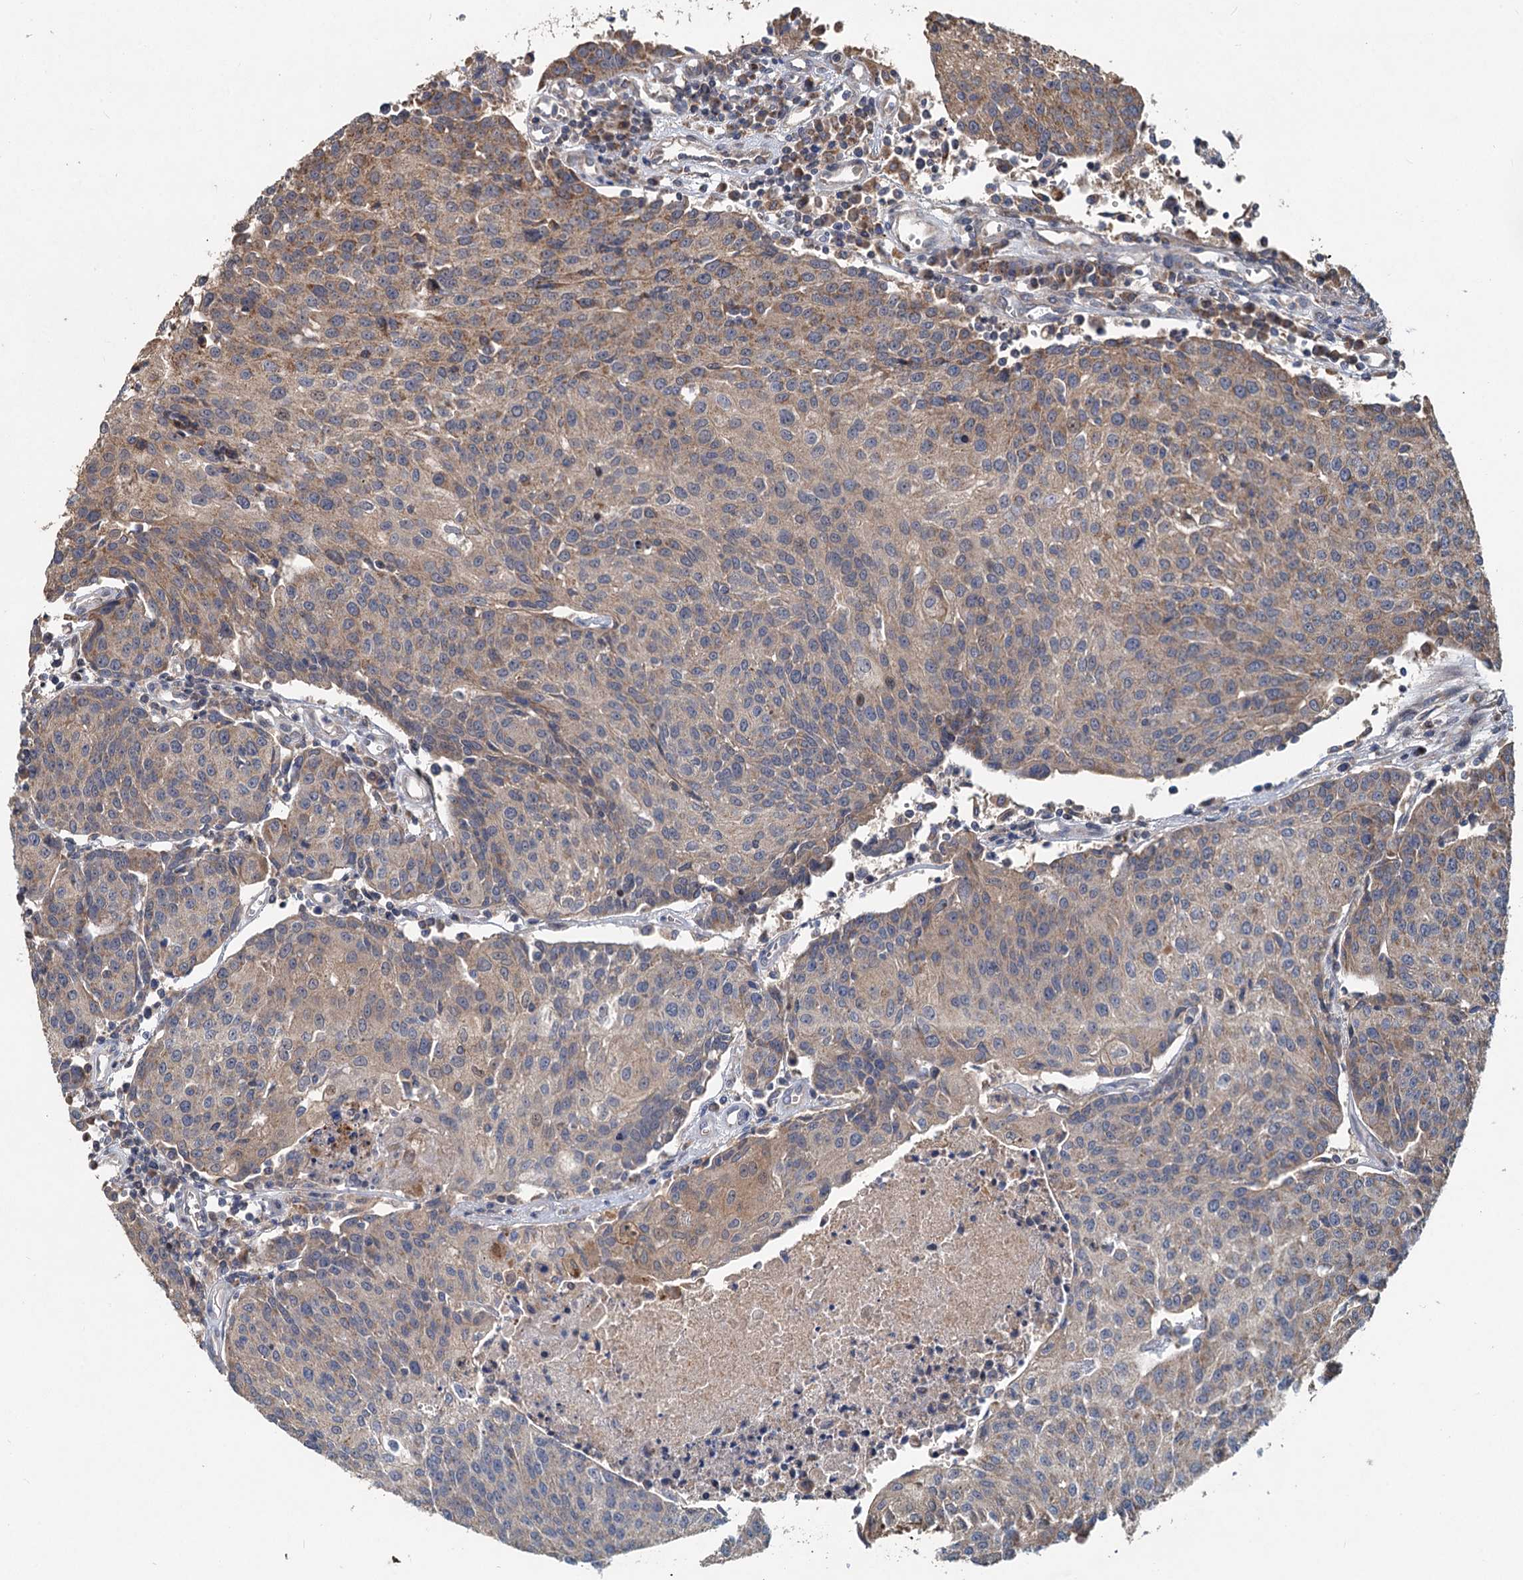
{"staining": {"intensity": "weak", "quantity": "25%-75%", "location": "cytoplasmic/membranous"}, "tissue": "urothelial cancer", "cell_type": "Tumor cells", "image_type": "cancer", "snomed": [{"axis": "morphology", "description": "Urothelial carcinoma, High grade"}, {"axis": "topography", "description": "Urinary bladder"}], "caption": "Urothelial cancer stained with IHC demonstrates weak cytoplasmic/membranous expression in about 25%-75% of tumor cells. Using DAB (3,3'-diaminobenzidine) (brown) and hematoxylin (blue) stains, captured at high magnification using brightfield microscopy.", "gene": "OTUB1", "patient": {"sex": "female", "age": 85}}